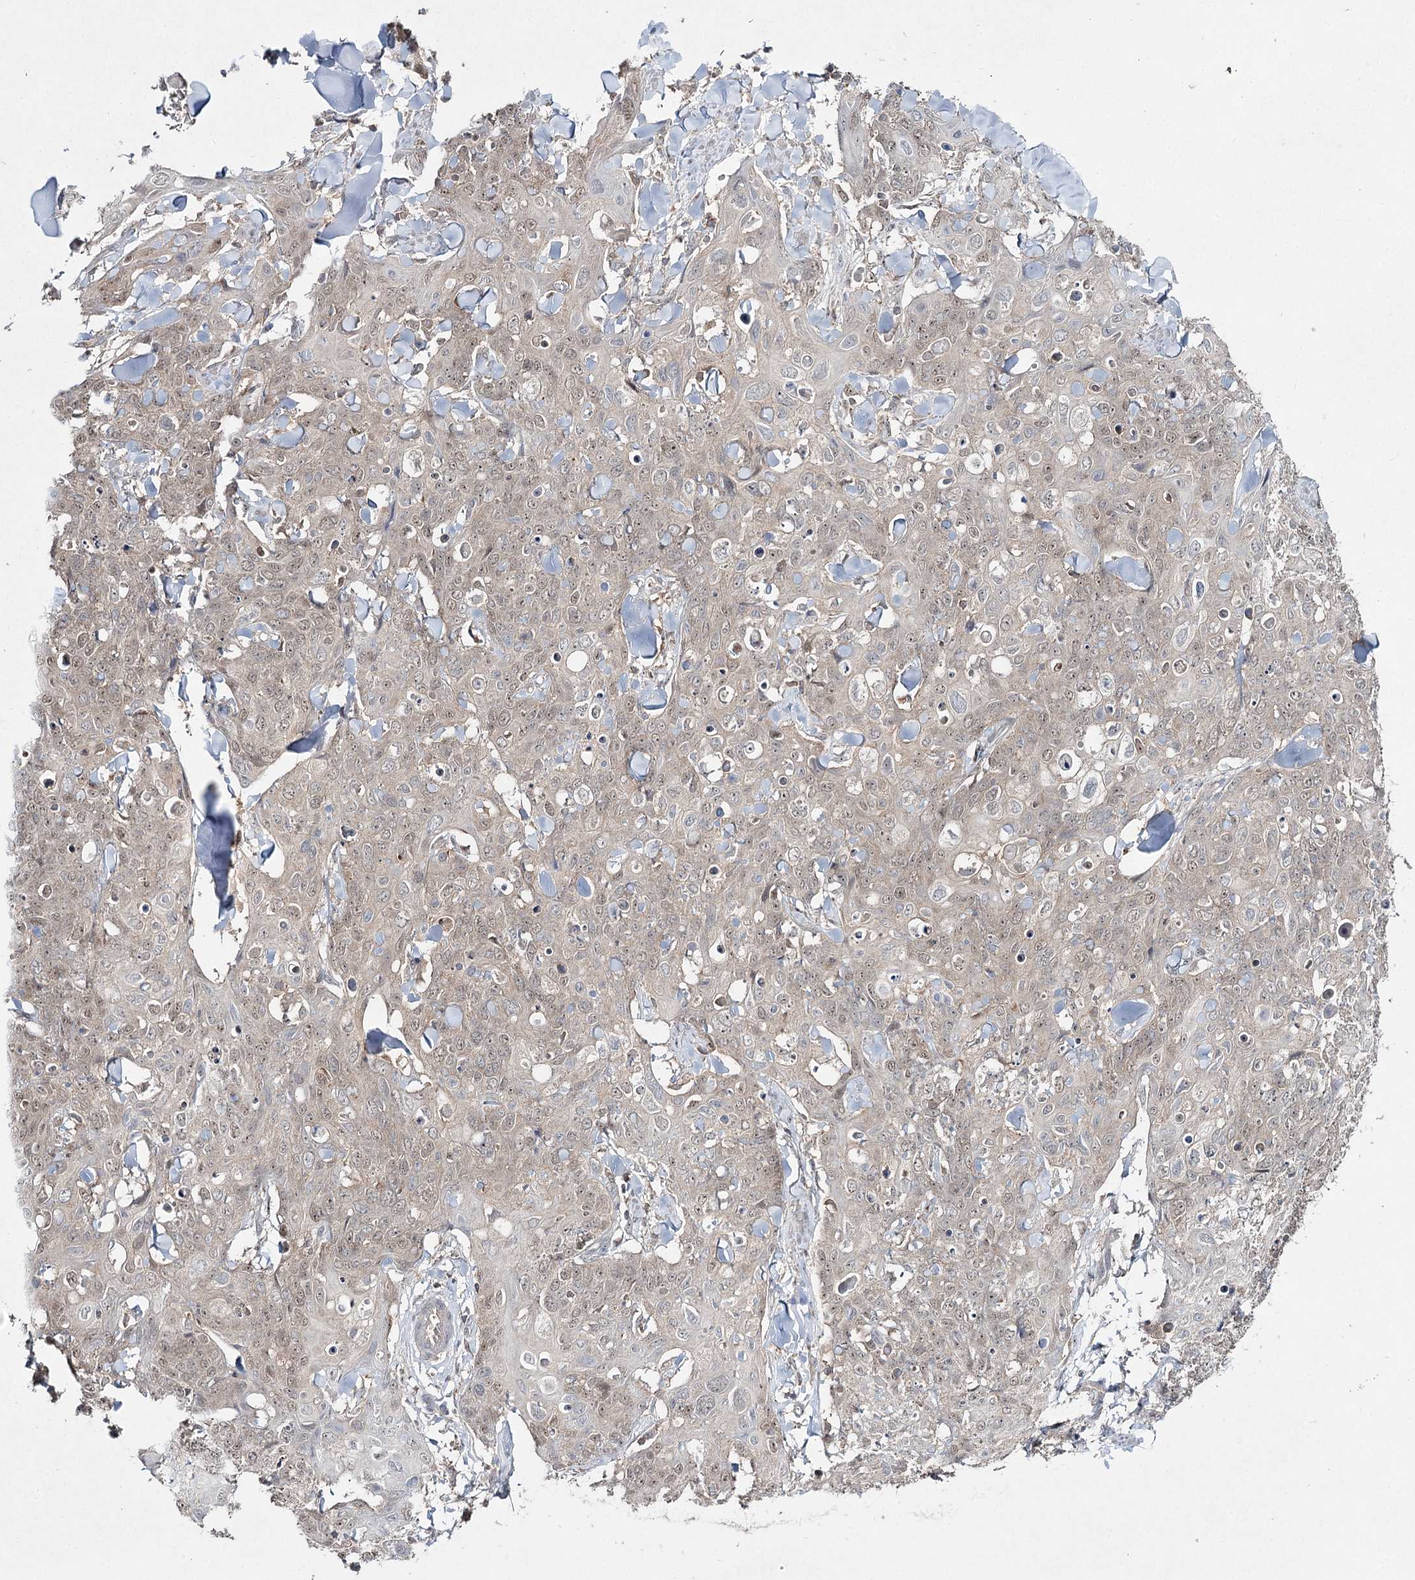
{"staining": {"intensity": "weak", "quantity": "25%-75%", "location": "cytoplasmic/membranous,nuclear"}, "tissue": "skin cancer", "cell_type": "Tumor cells", "image_type": "cancer", "snomed": [{"axis": "morphology", "description": "Squamous cell carcinoma, NOS"}, {"axis": "topography", "description": "Skin"}, {"axis": "topography", "description": "Vulva"}], "caption": "The immunohistochemical stain labels weak cytoplasmic/membranous and nuclear staining in tumor cells of squamous cell carcinoma (skin) tissue. The staining is performed using DAB brown chromogen to label protein expression. The nuclei are counter-stained blue using hematoxylin.", "gene": "WDR44", "patient": {"sex": "female", "age": 85}}